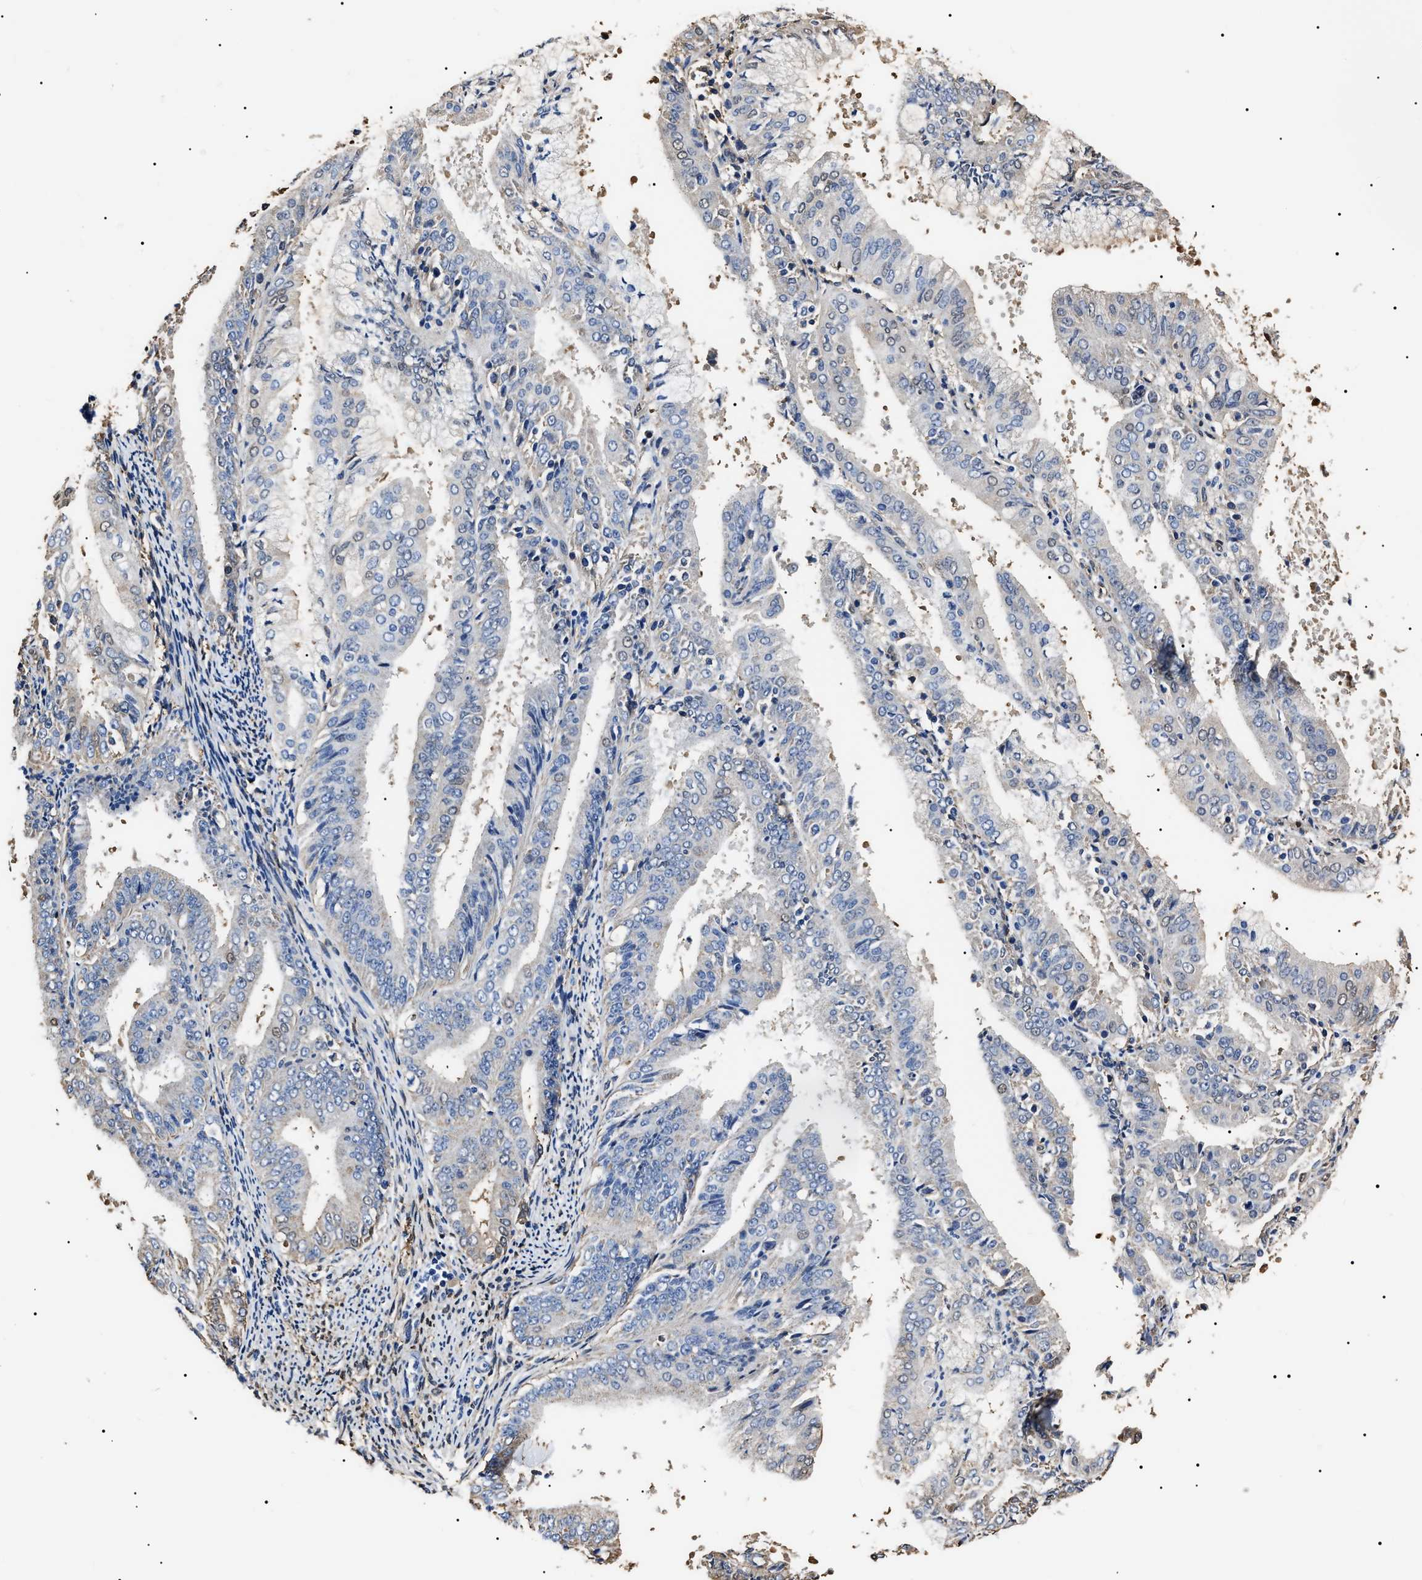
{"staining": {"intensity": "weak", "quantity": "<25%", "location": "cytoplasmic/membranous"}, "tissue": "endometrial cancer", "cell_type": "Tumor cells", "image_type": "cancer", "snomed": [{"axis": "morphology", "description": "Adenocarcinoma, NOS"}, {"axis": "topography", "description": "Endometrium"}], "caption": "Human adenocarcinoma (endometrial) stained for a protein using immunohistochemistry (IHC) demonstrates no positivity in tumor cells.", "gene": "ALDH1A1", "patient": {"sex": "female", "age": 63}}